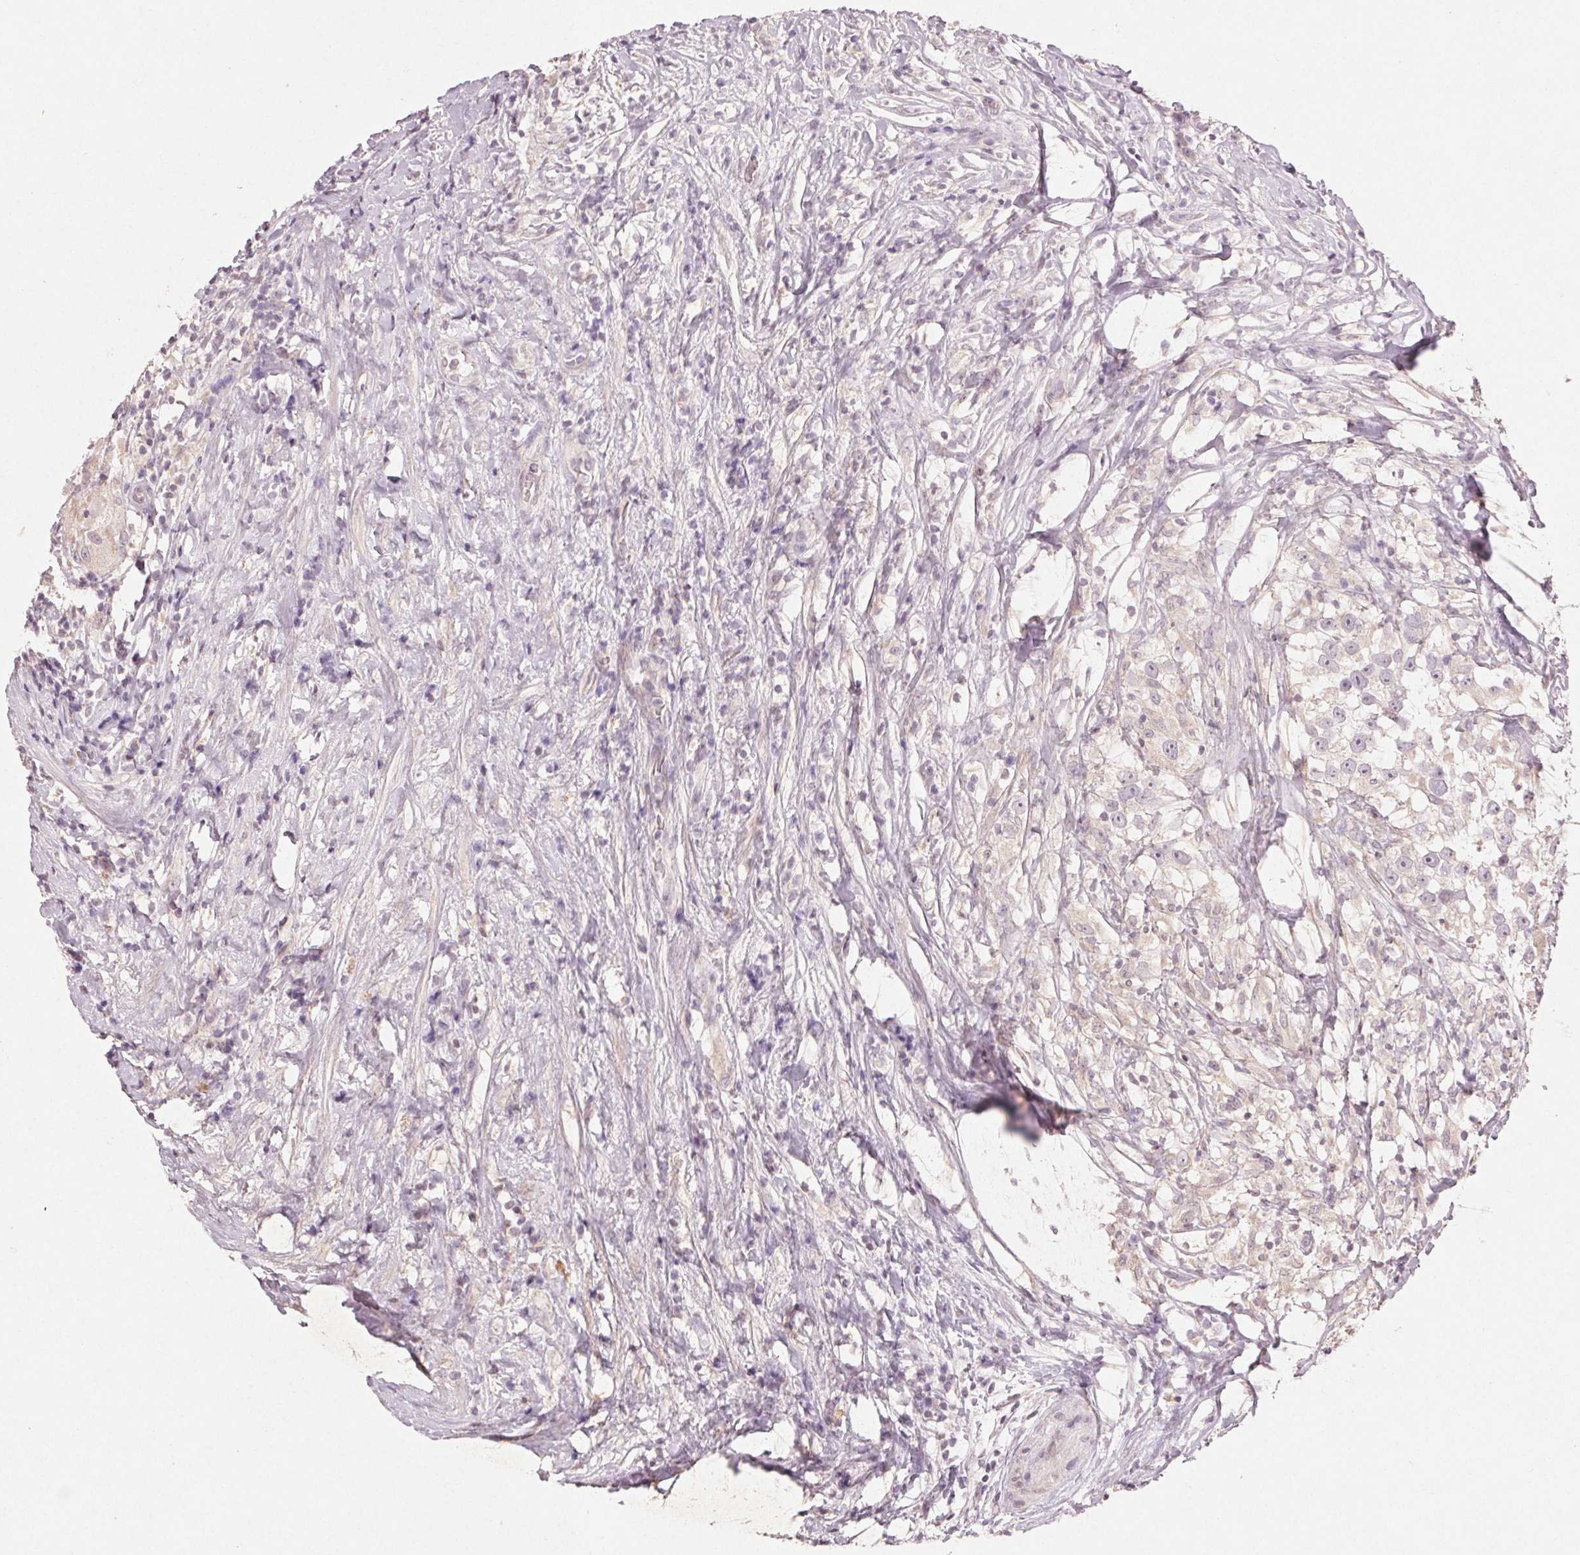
{"staining": {"intensity": "negative", "quantity": "none", "location": "none"}, "tissue": "testis cancer", "cell_type": "Tumor cells", "image_type": "cancer", "snomed": [{"axis": "morphology", "description": "Seminoma, NOS"}, {"axis": "topography", "description": "Testis"}], "caption": "Immunohistochemical staining of human seminoma (testis) displays no significant staining in tumor cells. Brightfield microscopy of immunohistochemistry stained with DAB (brown) and hematoxylin (blue), captured at high magnification.", "gene": "KLRC3", "patient": {"sex": "male", "age": 46}}